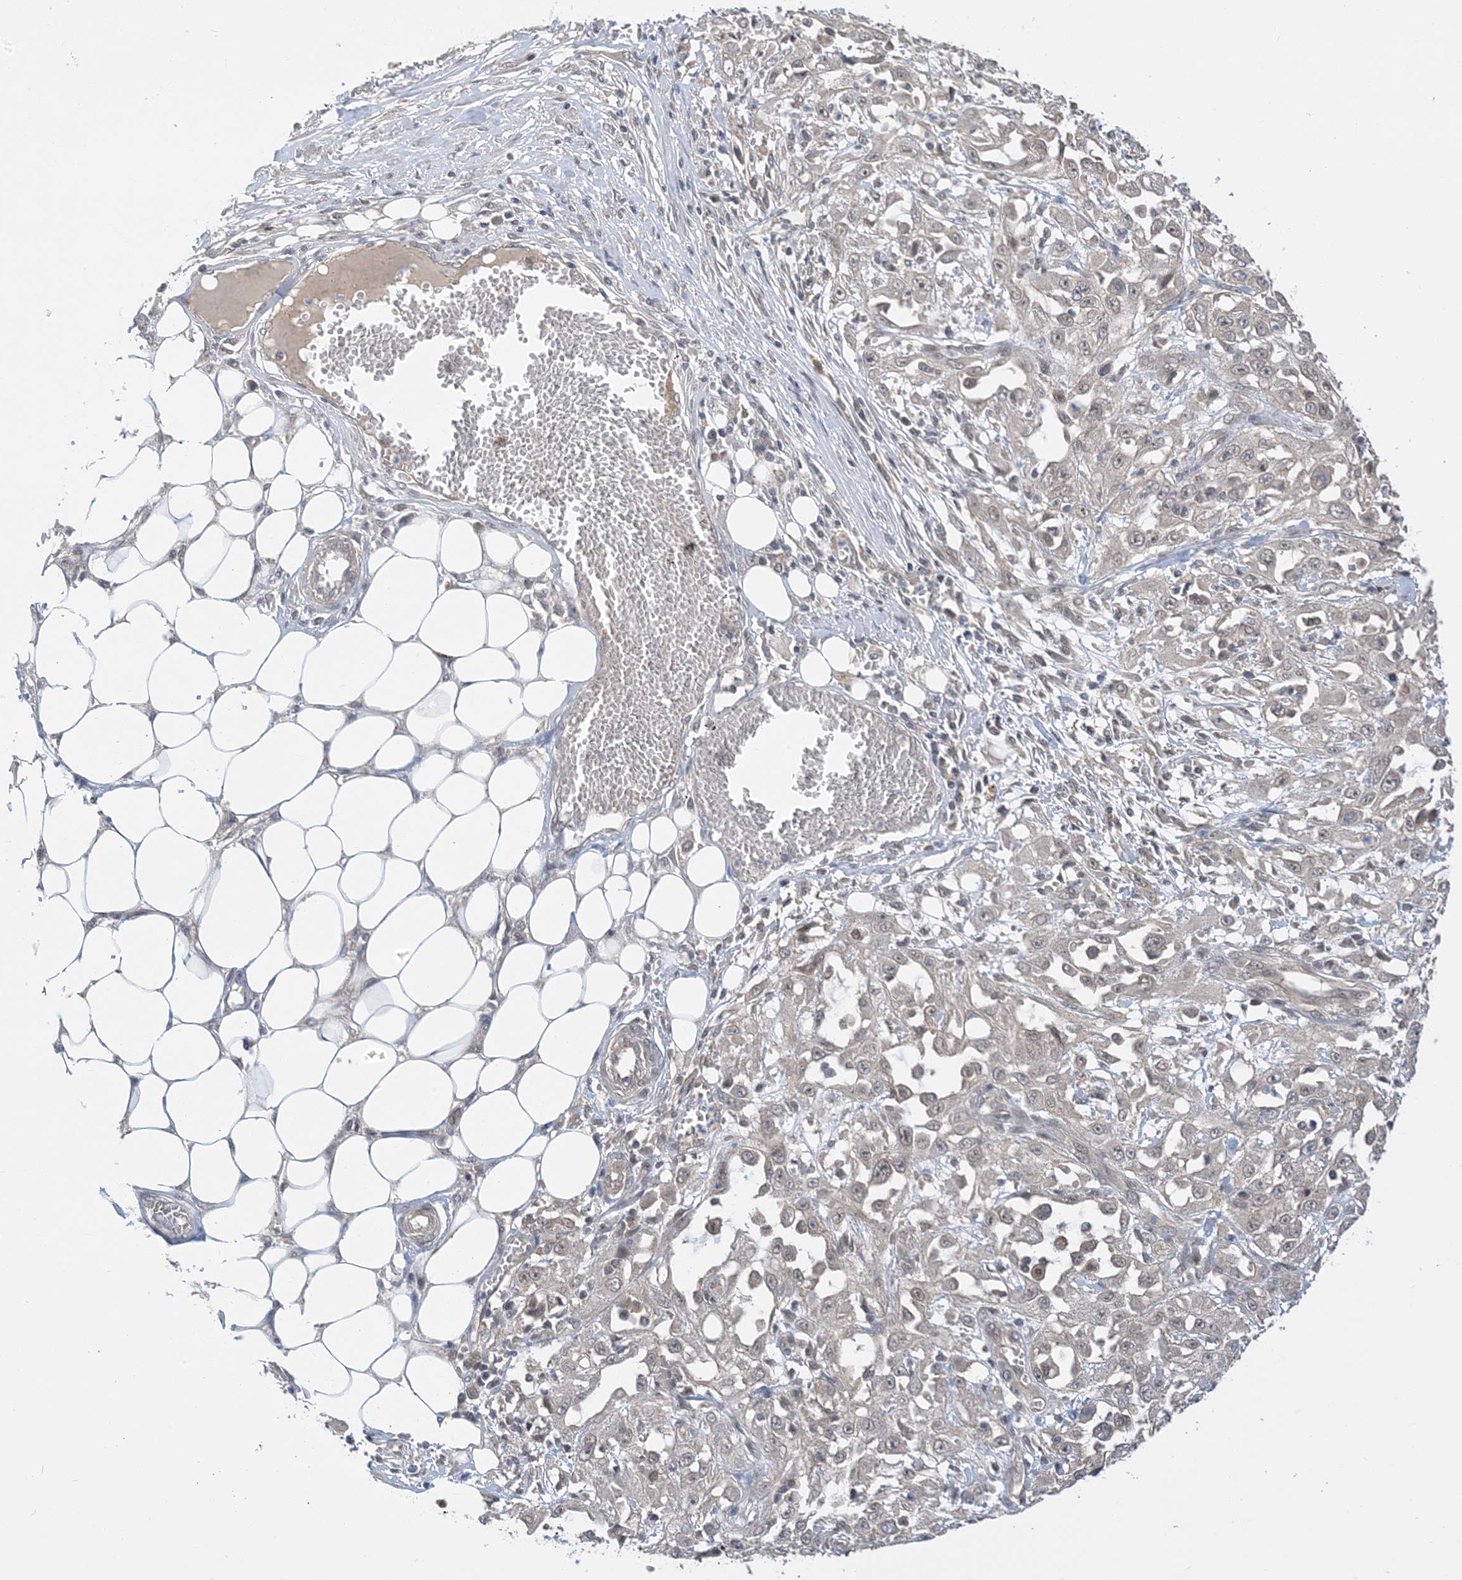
{"staining": {"intensity": "negative", "quantity": "none", "location": "none"}, "tissue": "skin cancer", "cell_type": "Tumor cells", "image_type": "cancer", "snomed": [{"axis": "morphology", "description": "Squamous cell carcinoma, NOS"}, {"axis": "morphology", "description": "Squamous cell carcinoma, metastatic, NOS"}, {"axis": "topography", "description": "Skin"}, {"axis": "topography", "description": "Lymph node"}], "caption": "A photomicrograph of skin squamous cell carcinoma stained for a protein demonstrates no brown staining in tumor cells.", "gene": "WDR26", "patient": {"sex": "male", "age": 75}}